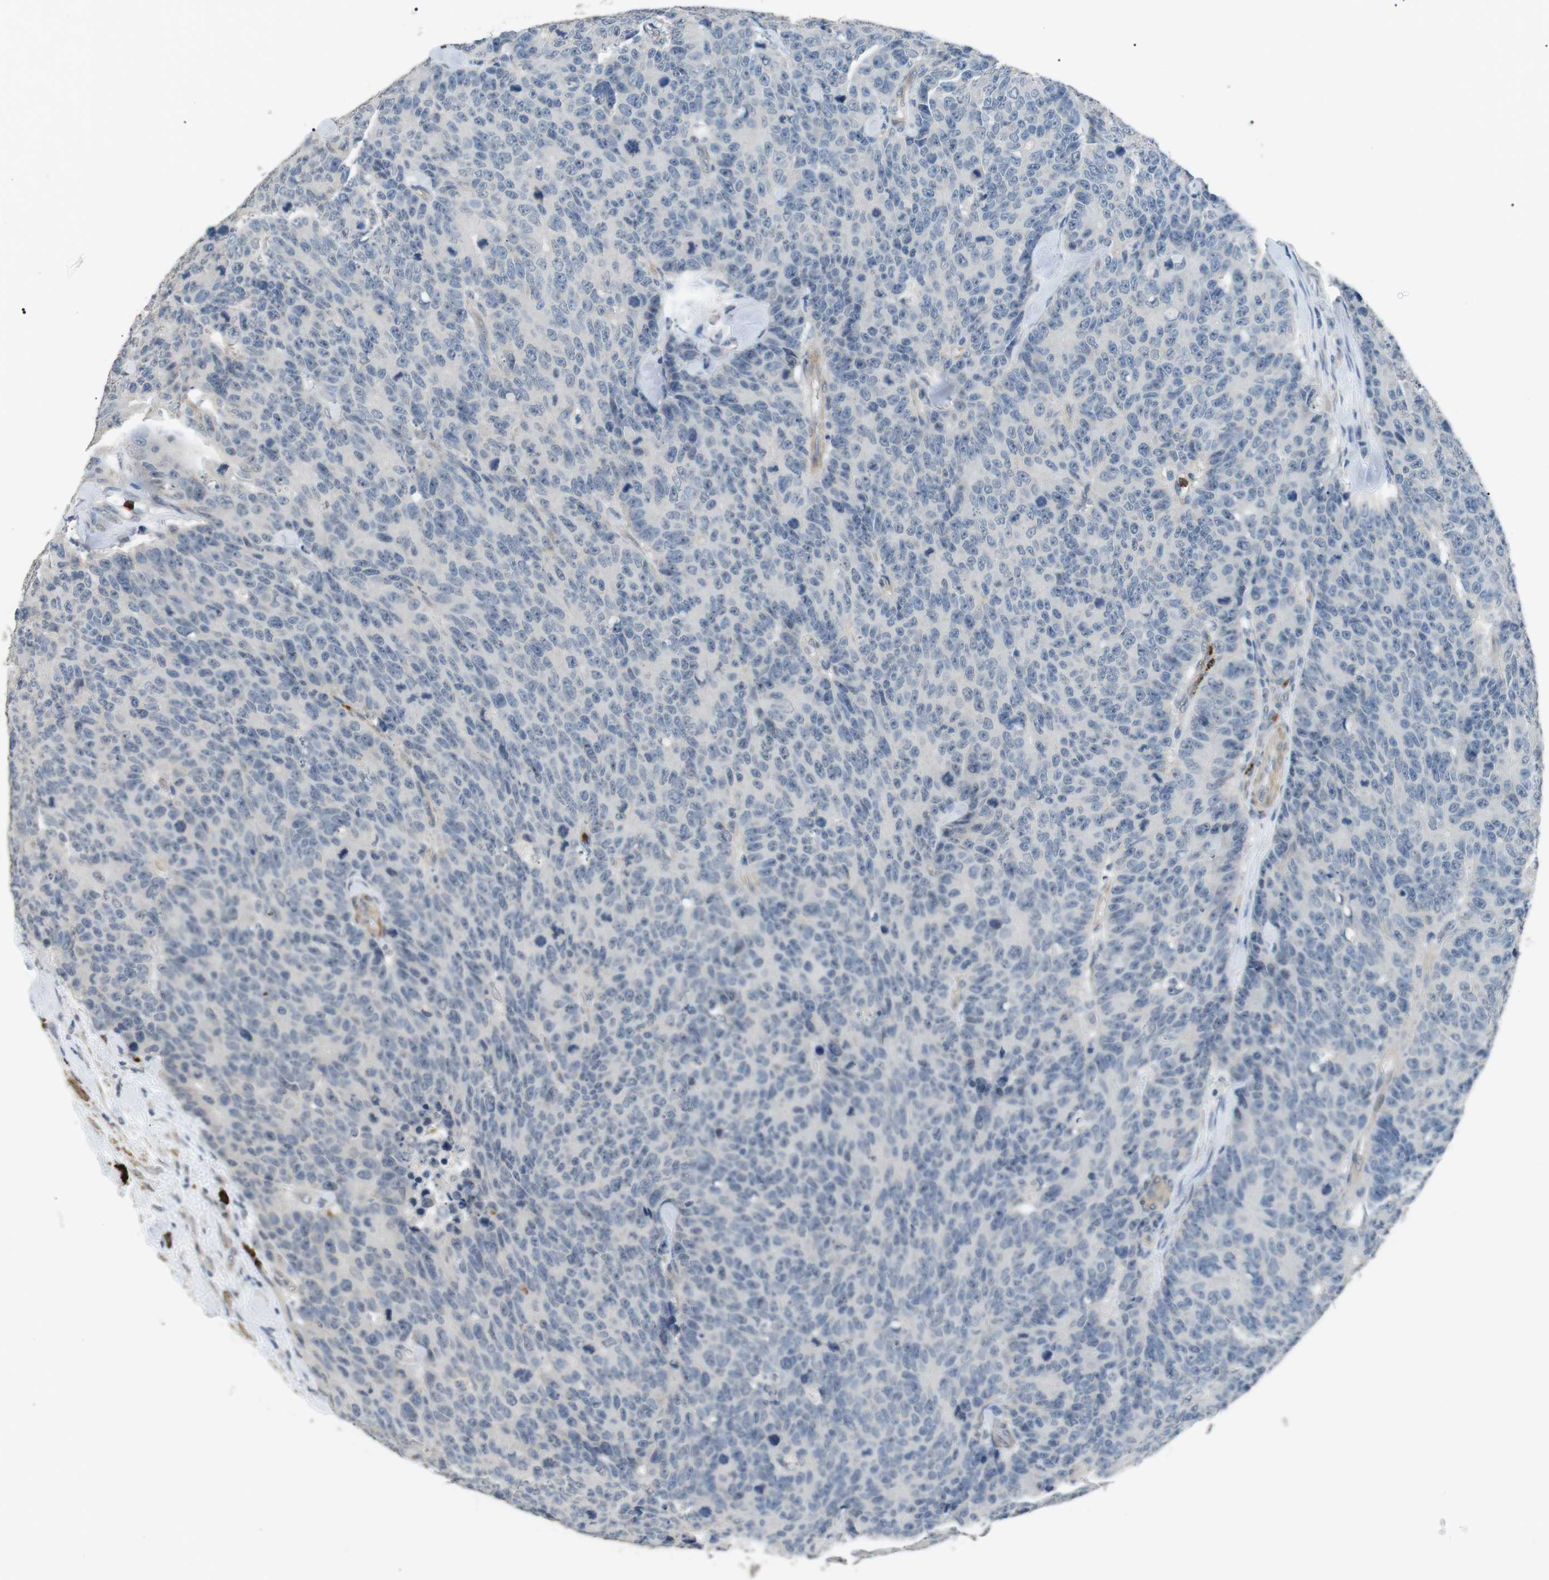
{"staining": {"intensity": "negative", "quantity": "none", "location": "none"}, "tissue": "colorectal cancer", "cell_type": "Tumor cells", "image_type": "cancer", "snomed": [{"axis": "morphology", "description": "Adenocarcinoma, NOS"}, {"axis": "topography", "description": "Colon"}], "caption": "The IHC histopathology image has no significant staining in tumor cells of adenocarcinoma (colorectal) tissue.", "gene": "GZMM", "patient": {"sex": "female", "age": 86}}